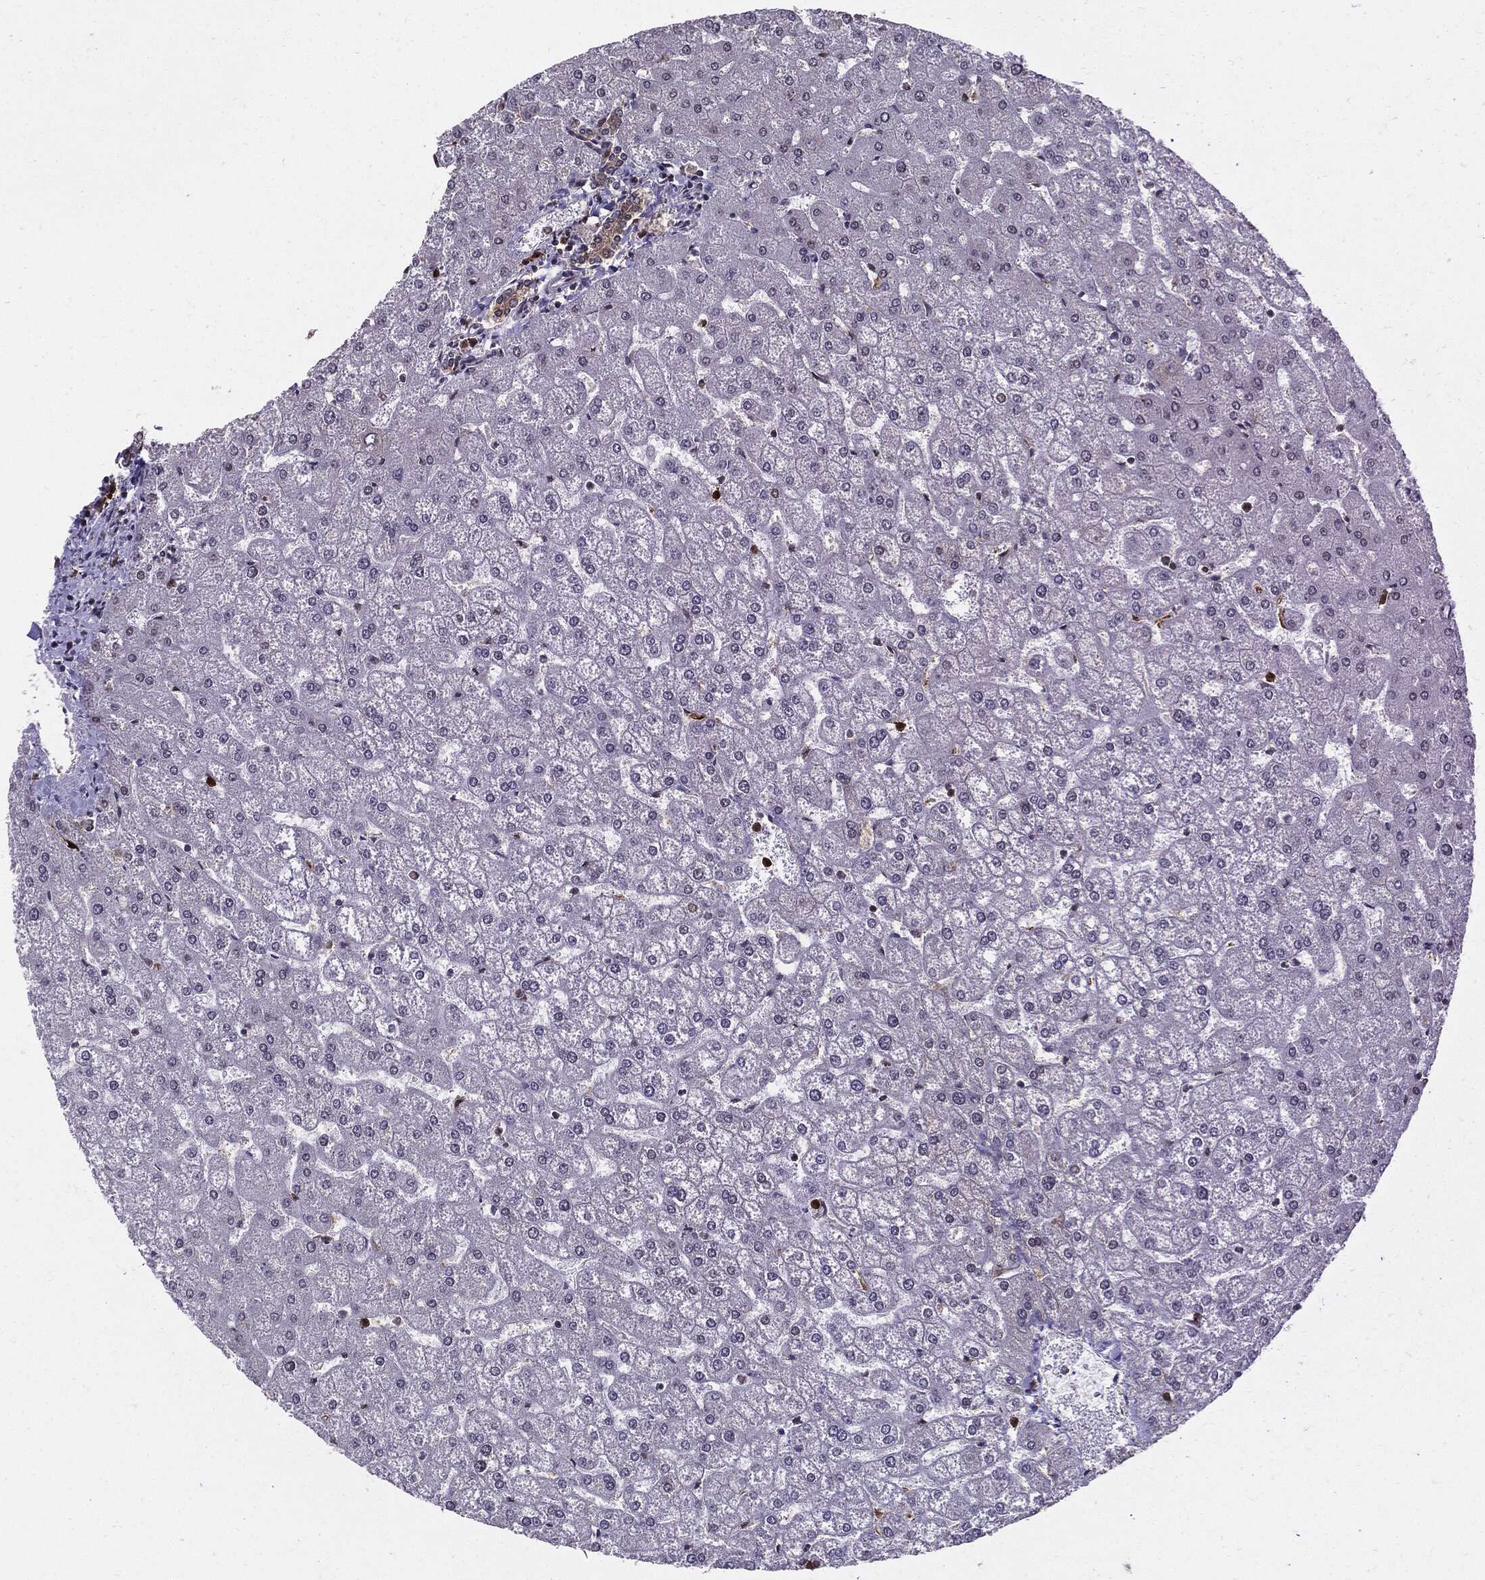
{"staining": {"intensity": "weak", "quantity": ">75%", "location": "cytoplasmic/membranous"}, "tissue": "liver", "cell_type": "Cholangiocytes", "image_type": "normal", "snomed": [{"axis": "morphology", "description": "Normal tissue, NOS"}, {"axis": "topography", "description": "Liver"}], "caption": "Immunohistochemical staining of normal human liver exhibits >75% levels of weak cytoplasmic/membranous protein expression in about >75% of cholangiocytes.", "gene": "PCNA", "patient": {"sex": "female", "age": 32}}